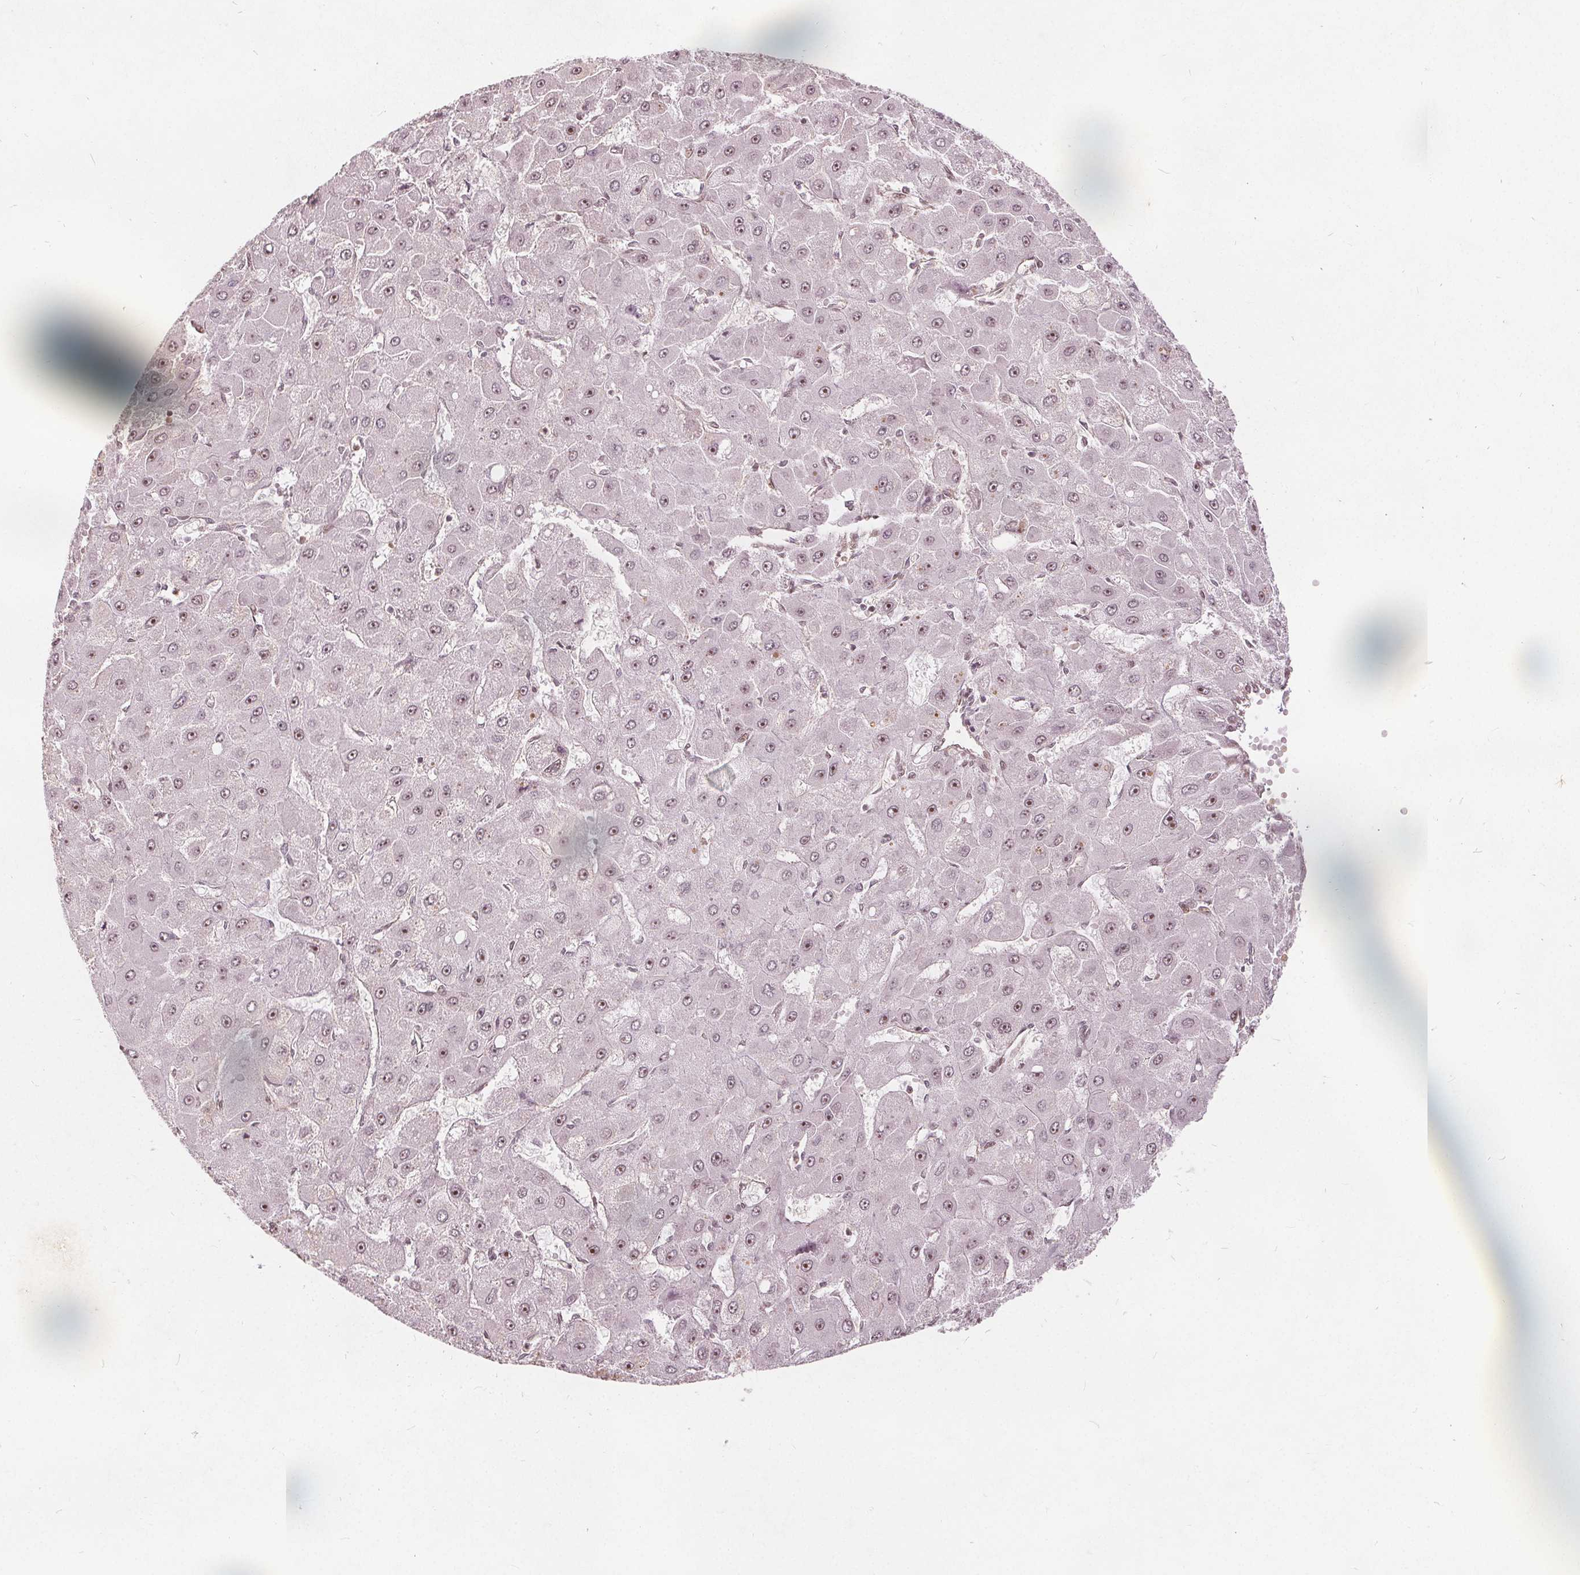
{"staining": {"intensity": "weak", "quantity": "25%-75%", "location": "nuclear"}, "tissue": "liver cancer", "cell_type": "Tumor cells", "image_type": "cancer", "snomed": [{"axis": "morphology", "description": "Carcinoma, Hepatocellular, NOS"}, {"axis": "topography", "description": "Liver"}], "caption": "Protein staining exhibits weak nuclear expression in approximately 25%-75% of tumor cells in hepatocellular carcinoma (liver).", "gene": "PPP1CB", "patient": {"sex": "female", "age": 25}}